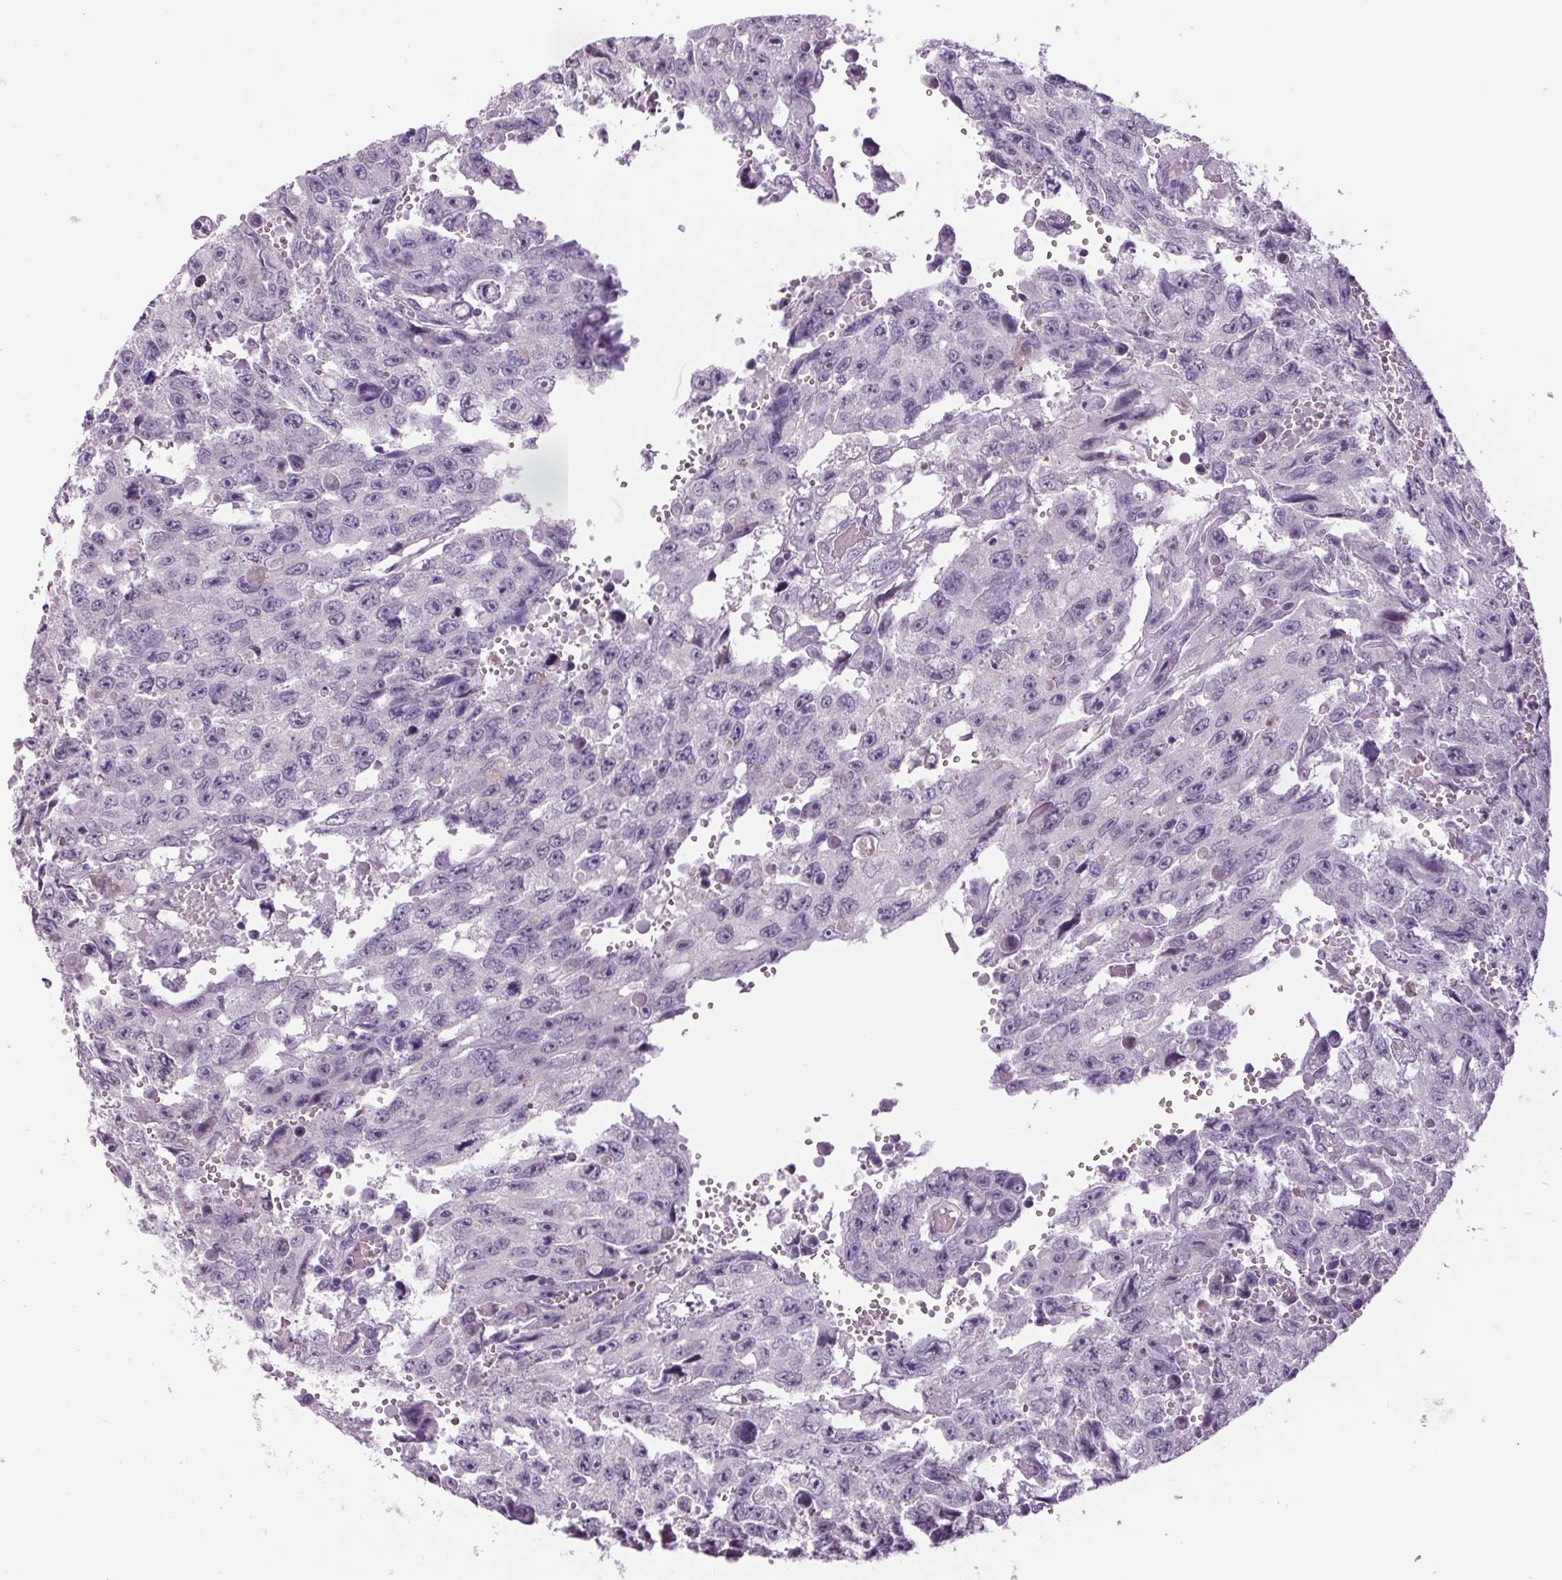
{"staining": {"intensity": "negative", "quantity": "none", "location": "none"}, "tissue": "testis cancer", "cell_type": "Tumor cells", "image_type": "cancer", "snomed": [{"axis": "morphology", "description": "Seminoma, NOS"}, {"axis": "topography", "description": "Testis"}], "caption": "High magnification brightfield microscopy of testis cancer (seminoma) stained with DAB (3,3'-diaminobenzidine) (brown) and counterstained with hematoxylin (blue): tumor cells show no significant positivity.", "gene": "PPP1R1A", "patient": {"sex": "male", "age": 26}}